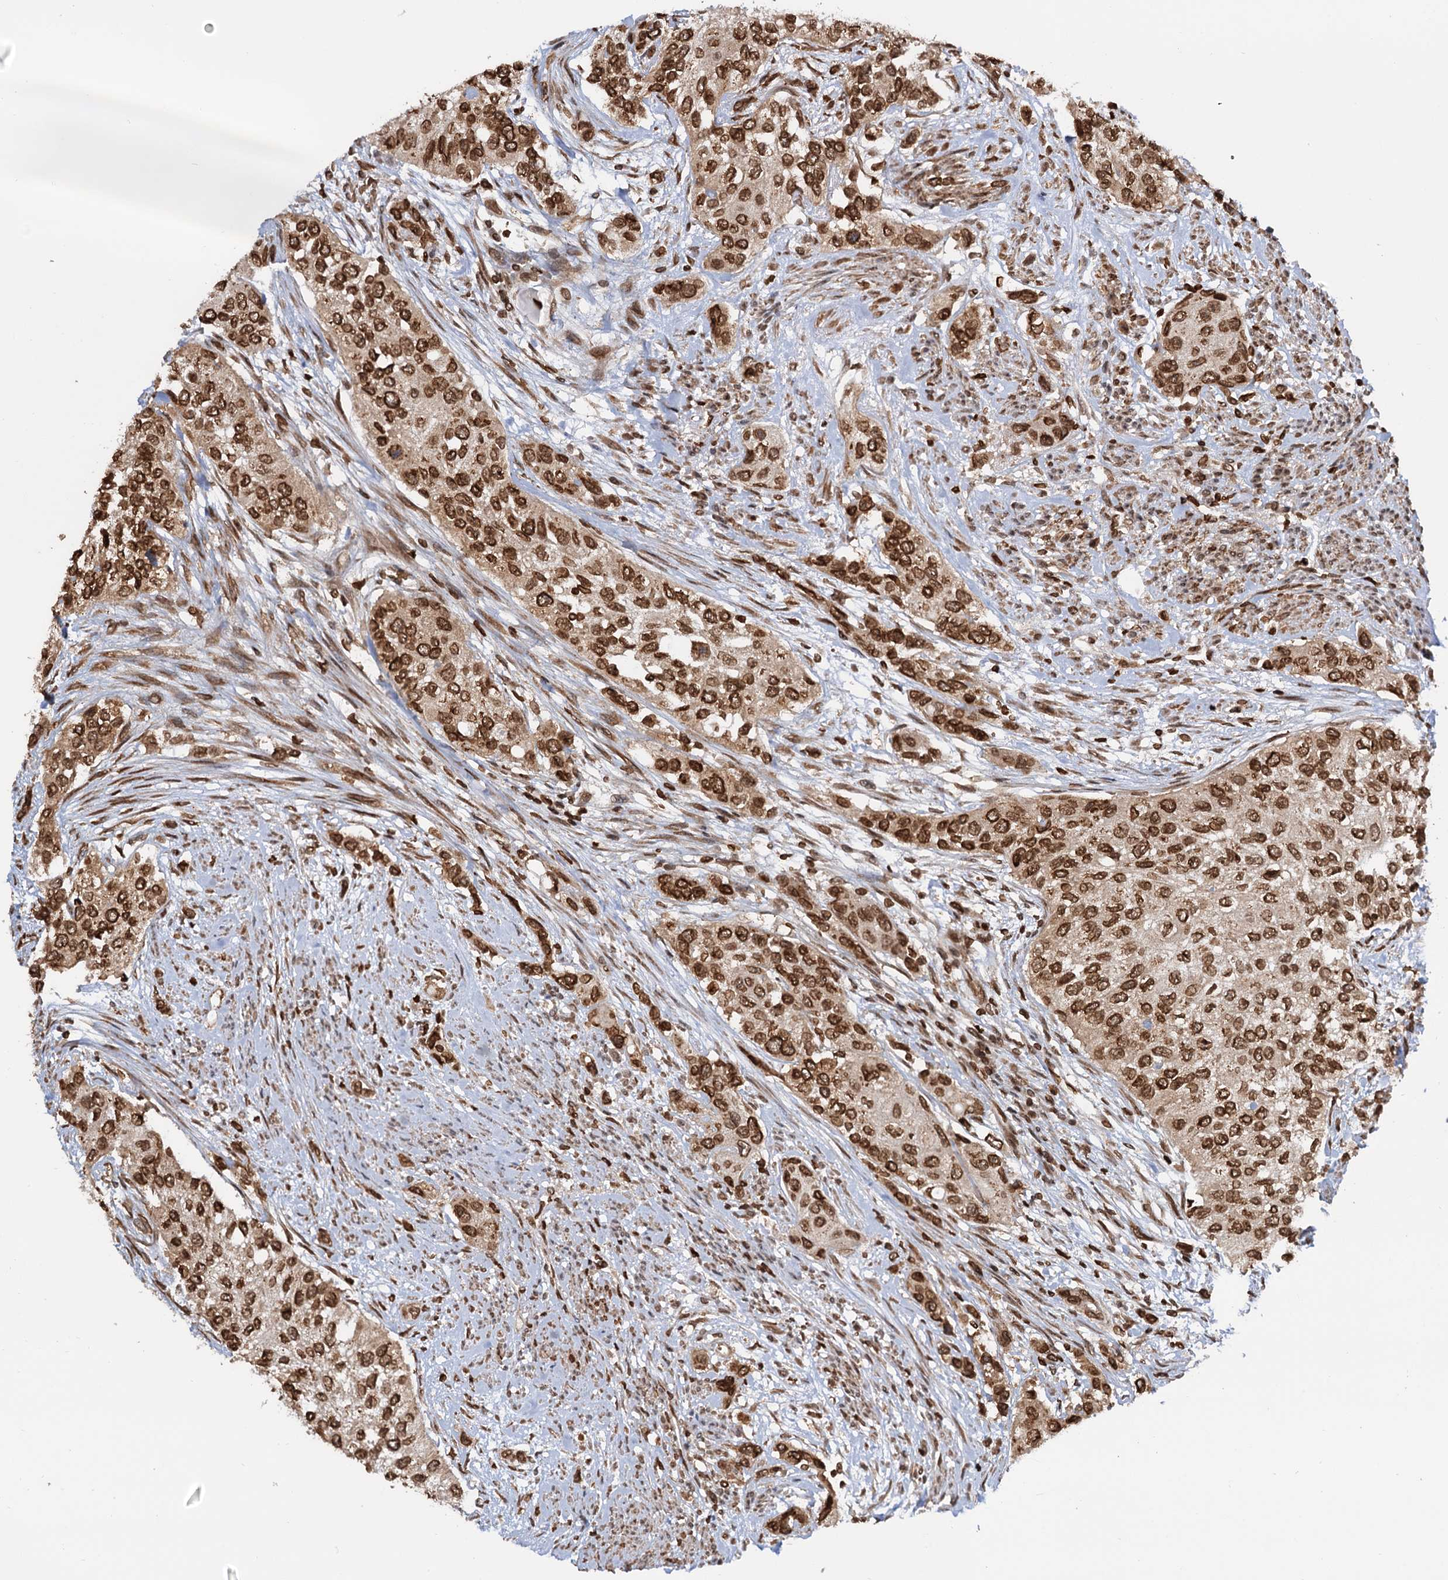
{"staining": {"intensity": "strong", "quantity": ">75%", "location": "nuclear"}, "tissue": "urothelial cancer", "cell_type": "Tumor cells", "image_type": "cancer", "snomed": [{"axis": "morphology", "description": "Normal tissue, NOS"}, {"axis": "morphology", "description": "Urothelial carcinoma, High grade"}, {"axis": "topography", "description": "Vascular tissue"}, {"axis": "topography", "description": "Urinary bladder"}], "caption": "This photomicrograph reveals immunohistochemistry staining of human urothelial carcinoma (high-grade), with high strong nuclear expression in approximately >75% of tumor cells.", "gene": "ZC3H13", "patient": {"sex": "female", "age": 56}}